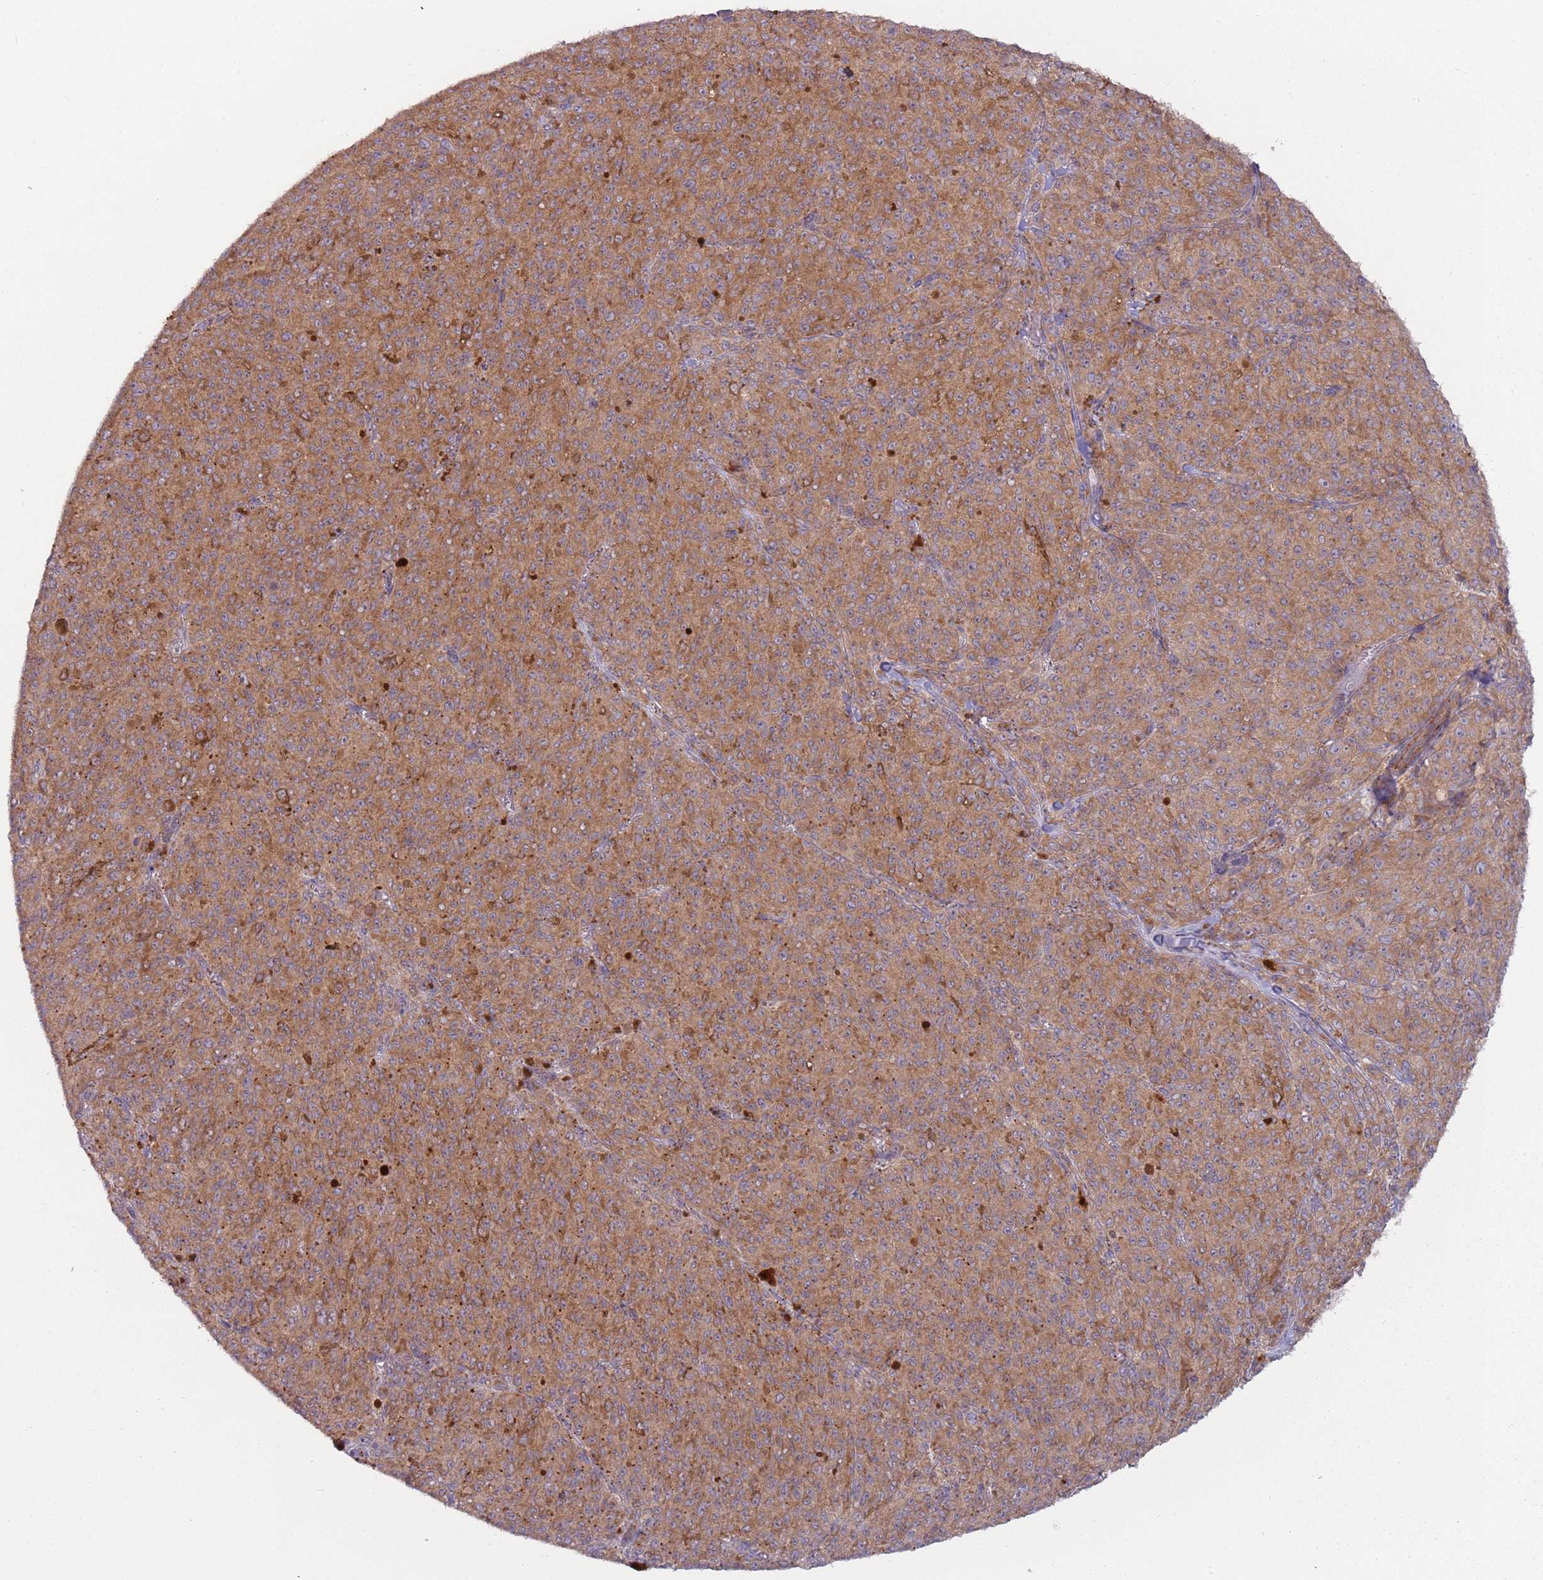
{"staining": {"intensity": "moderate", "quantity": ">75%", "location": "cytoplasmic/membranous"}, "tissue": "melanoma", "cell_type": "Tumor cells", "image_type": "cancer", "snomed": [{"axis": "morphology", "description": "Malignant melanoma, NOS"}, {"axis": "topography", "description": "Skin"}], "caption": "Protein expression analysis of melanoma shows moderate cytoplasmic/membranous staining in approximately >75% of tumor cells.", "gene": "DTD2", "patient": {"sex": "female", "age": 52}}